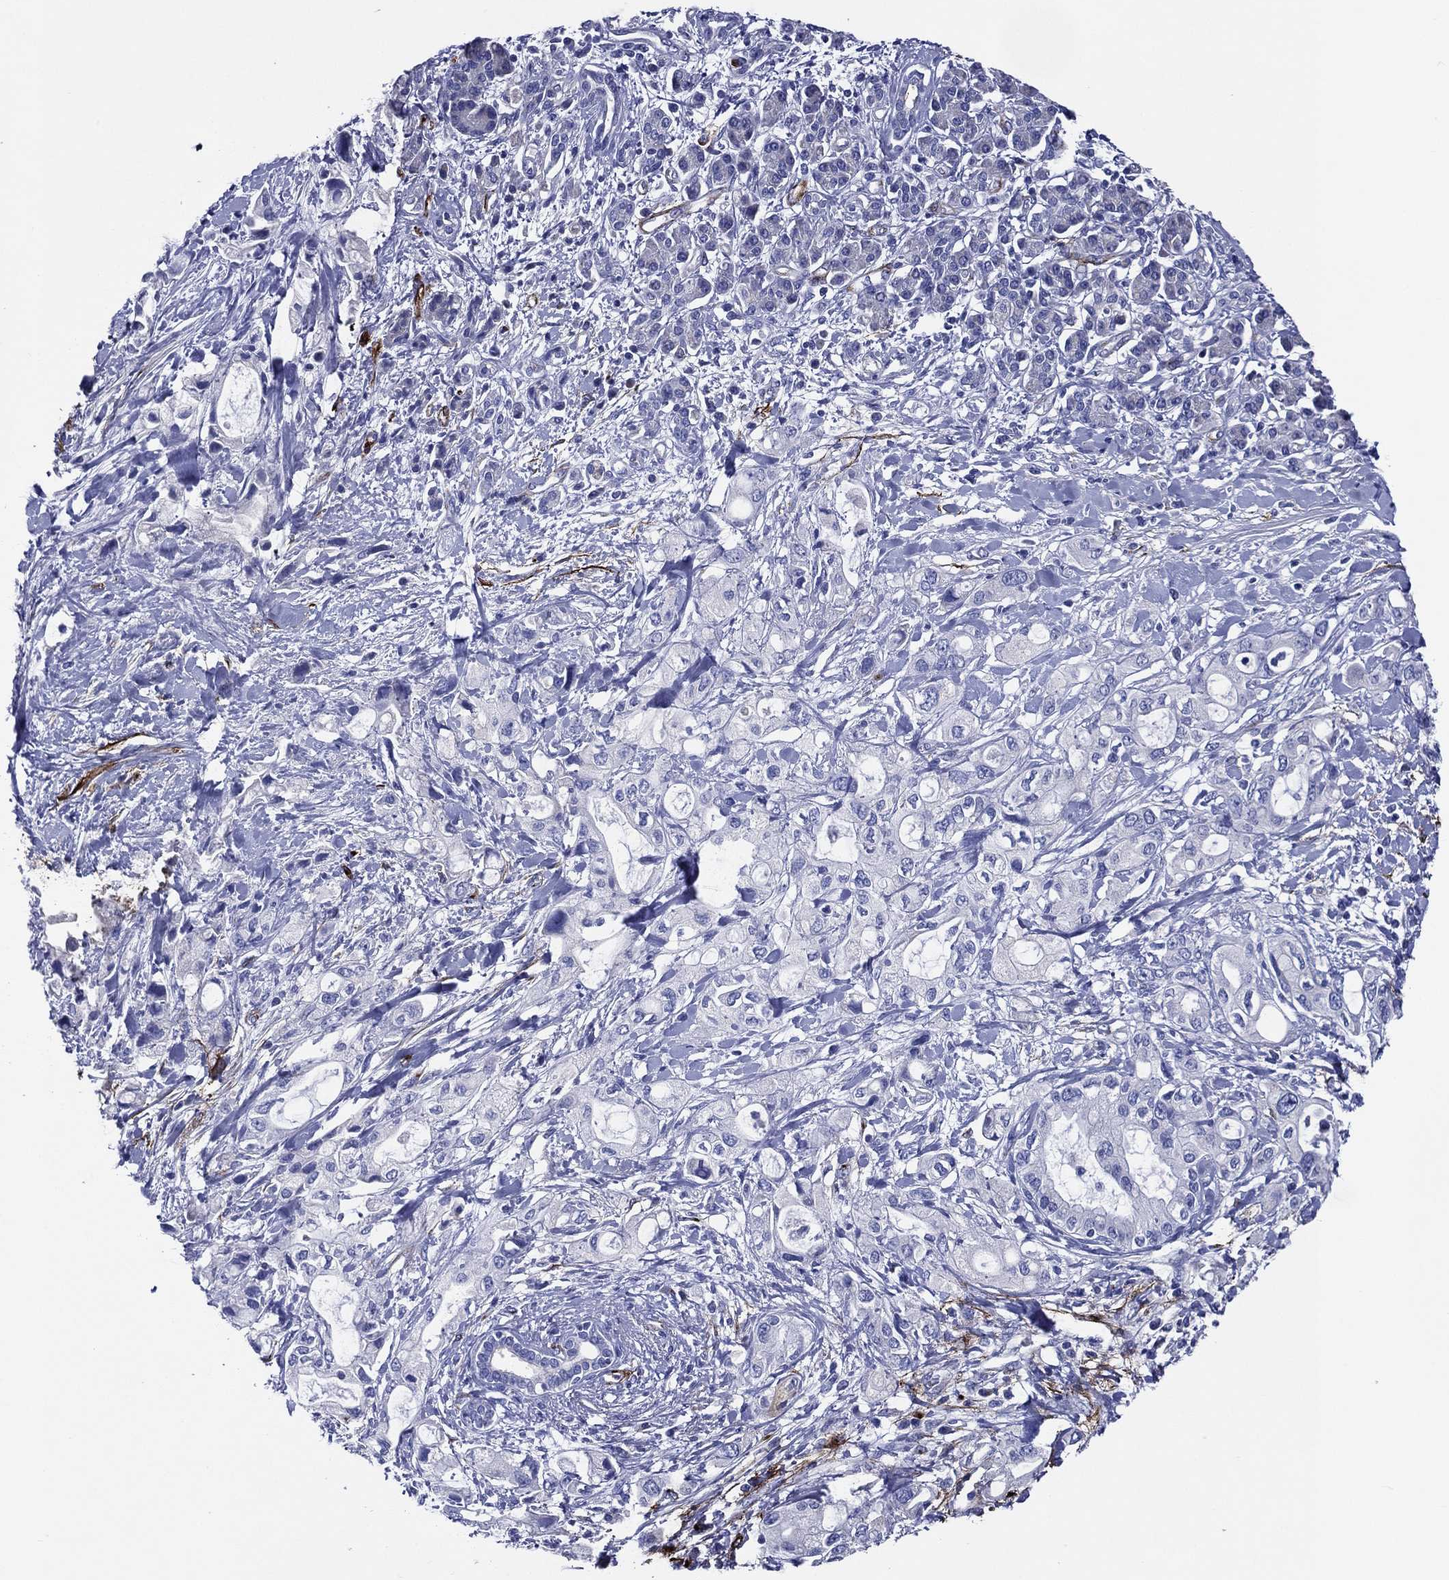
{"staining": {"intensity": "negative", "quantity": "none", "location": "none"}, "tissue": "pancreatic cancer", "cell_type": "Tumor cells", "image_type": "cancer", "snomed": [{"axis": "morphology", "description": "Adenocarcinoma, NOS"}, {"axis": "topography", "description": "Pancreas"}], "caption": "High magnification brightfield microscopy of pancreatic cancer (adenocarcinoma) stained with DAB (brown) and counterstained with hematoxylin (blue): tumor cells show no significant expression. (Brightfield microscopy of DAB immunohistochemistry at high magnification).", "gene": "ACE2", "patient": {"sex": "female", "age": 56}}